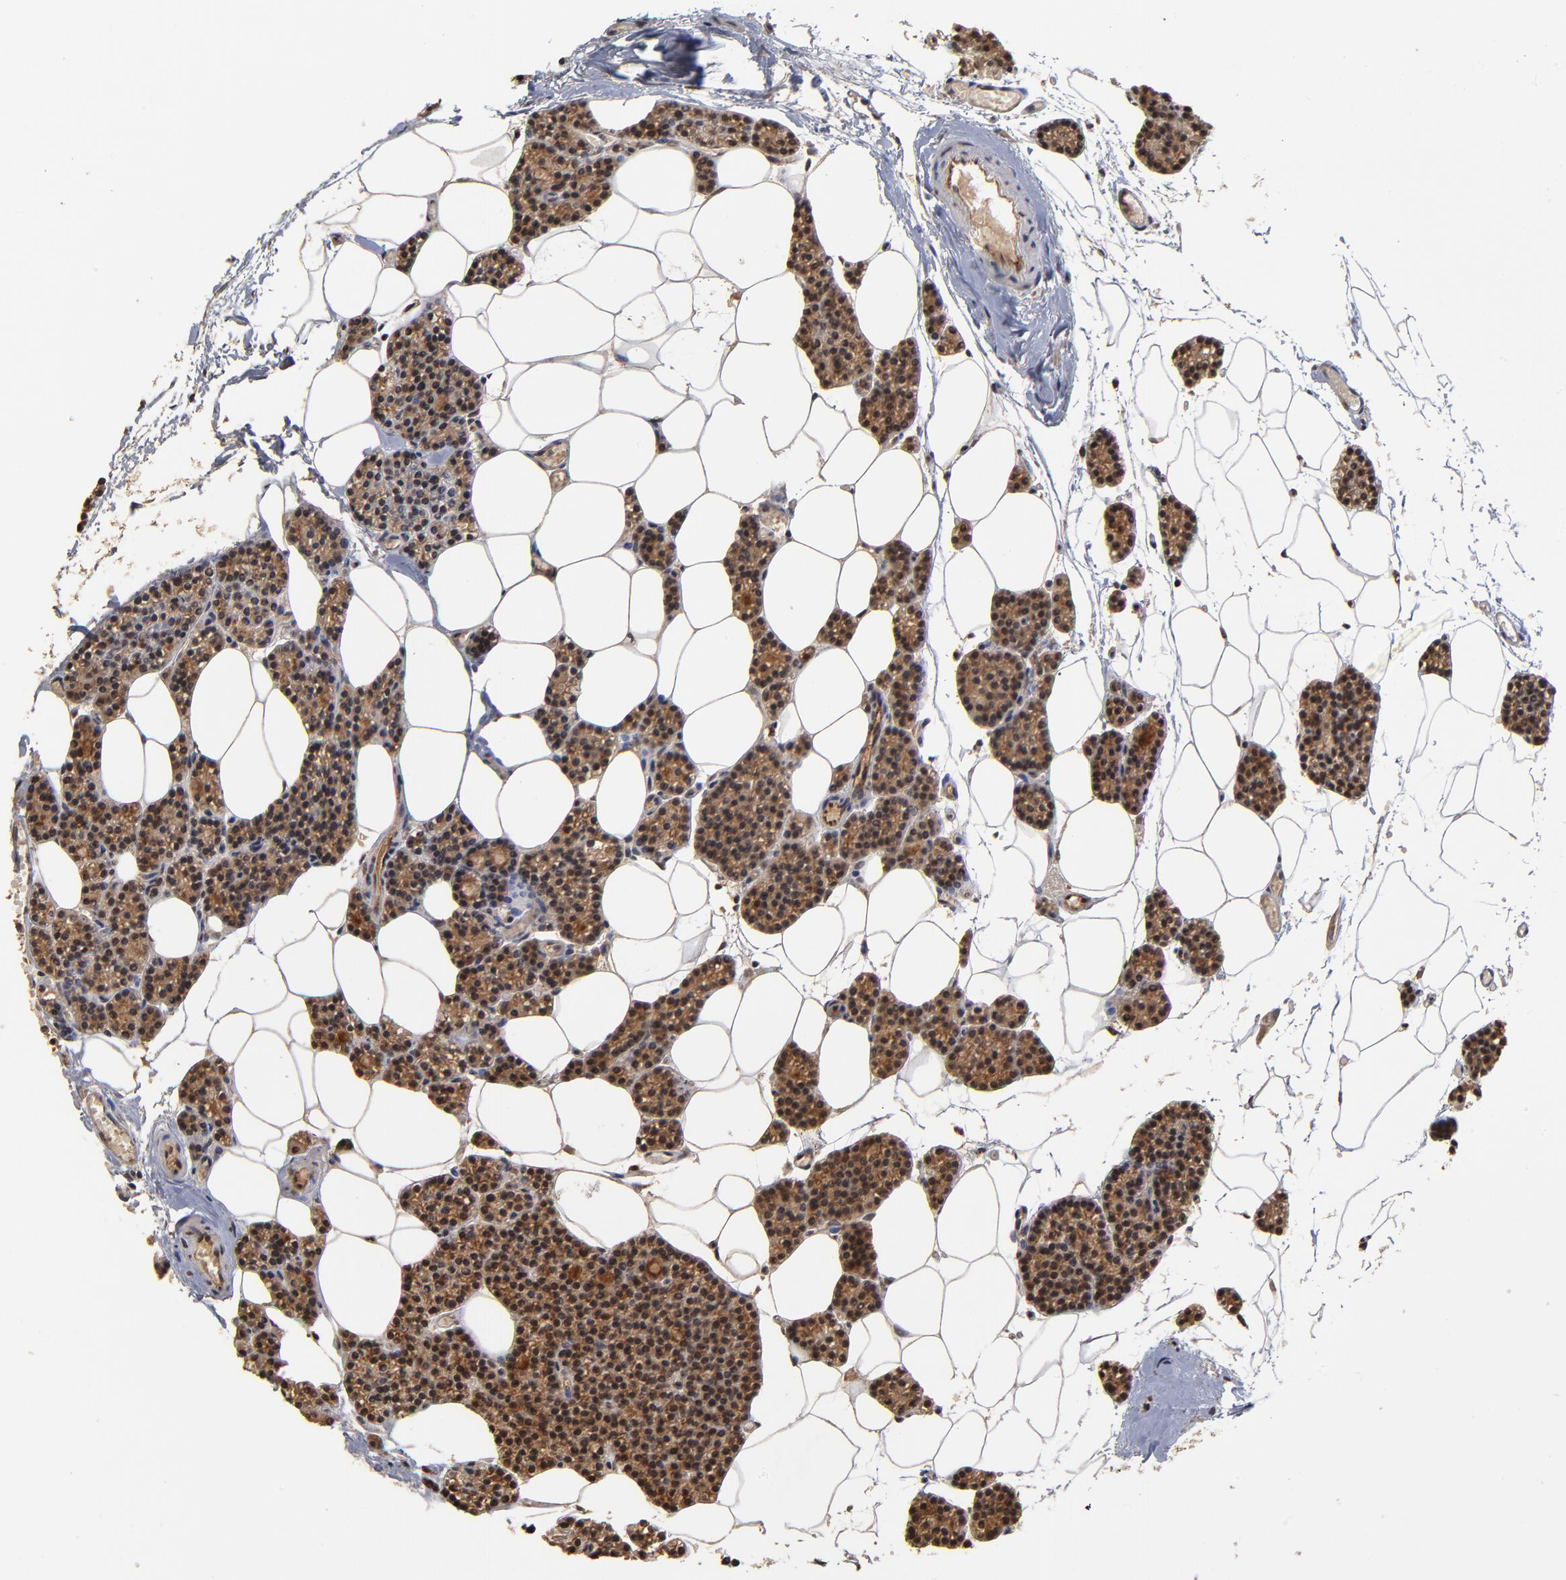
{"staining": {"intensity": "moderate", "quantity": ">75%", "location": "cytoplasmic/membranous"}, "tissue": "parathyroid gland", "cell_type": "Glandular cells", "image_type": "normal", "snomed": [{"axis": "morphology", "description": "Normal tissue, NOS"}, {"axis": "topography", "description": "Parathyroid gland"}], "caption": "Immunohistochemistry (IHC) histopathology image of unremarkable parathyroid gland: parathyroid gland stained using immunohistochemistry reveals medium levels of moderate protein expression localized specifically in the cytoplasmic/membranous of glandular cells, appearing as a cytoplasmic/membranous brown color.", "gene": "ASB8", "patient": {"sex": "female", "age": 66}}